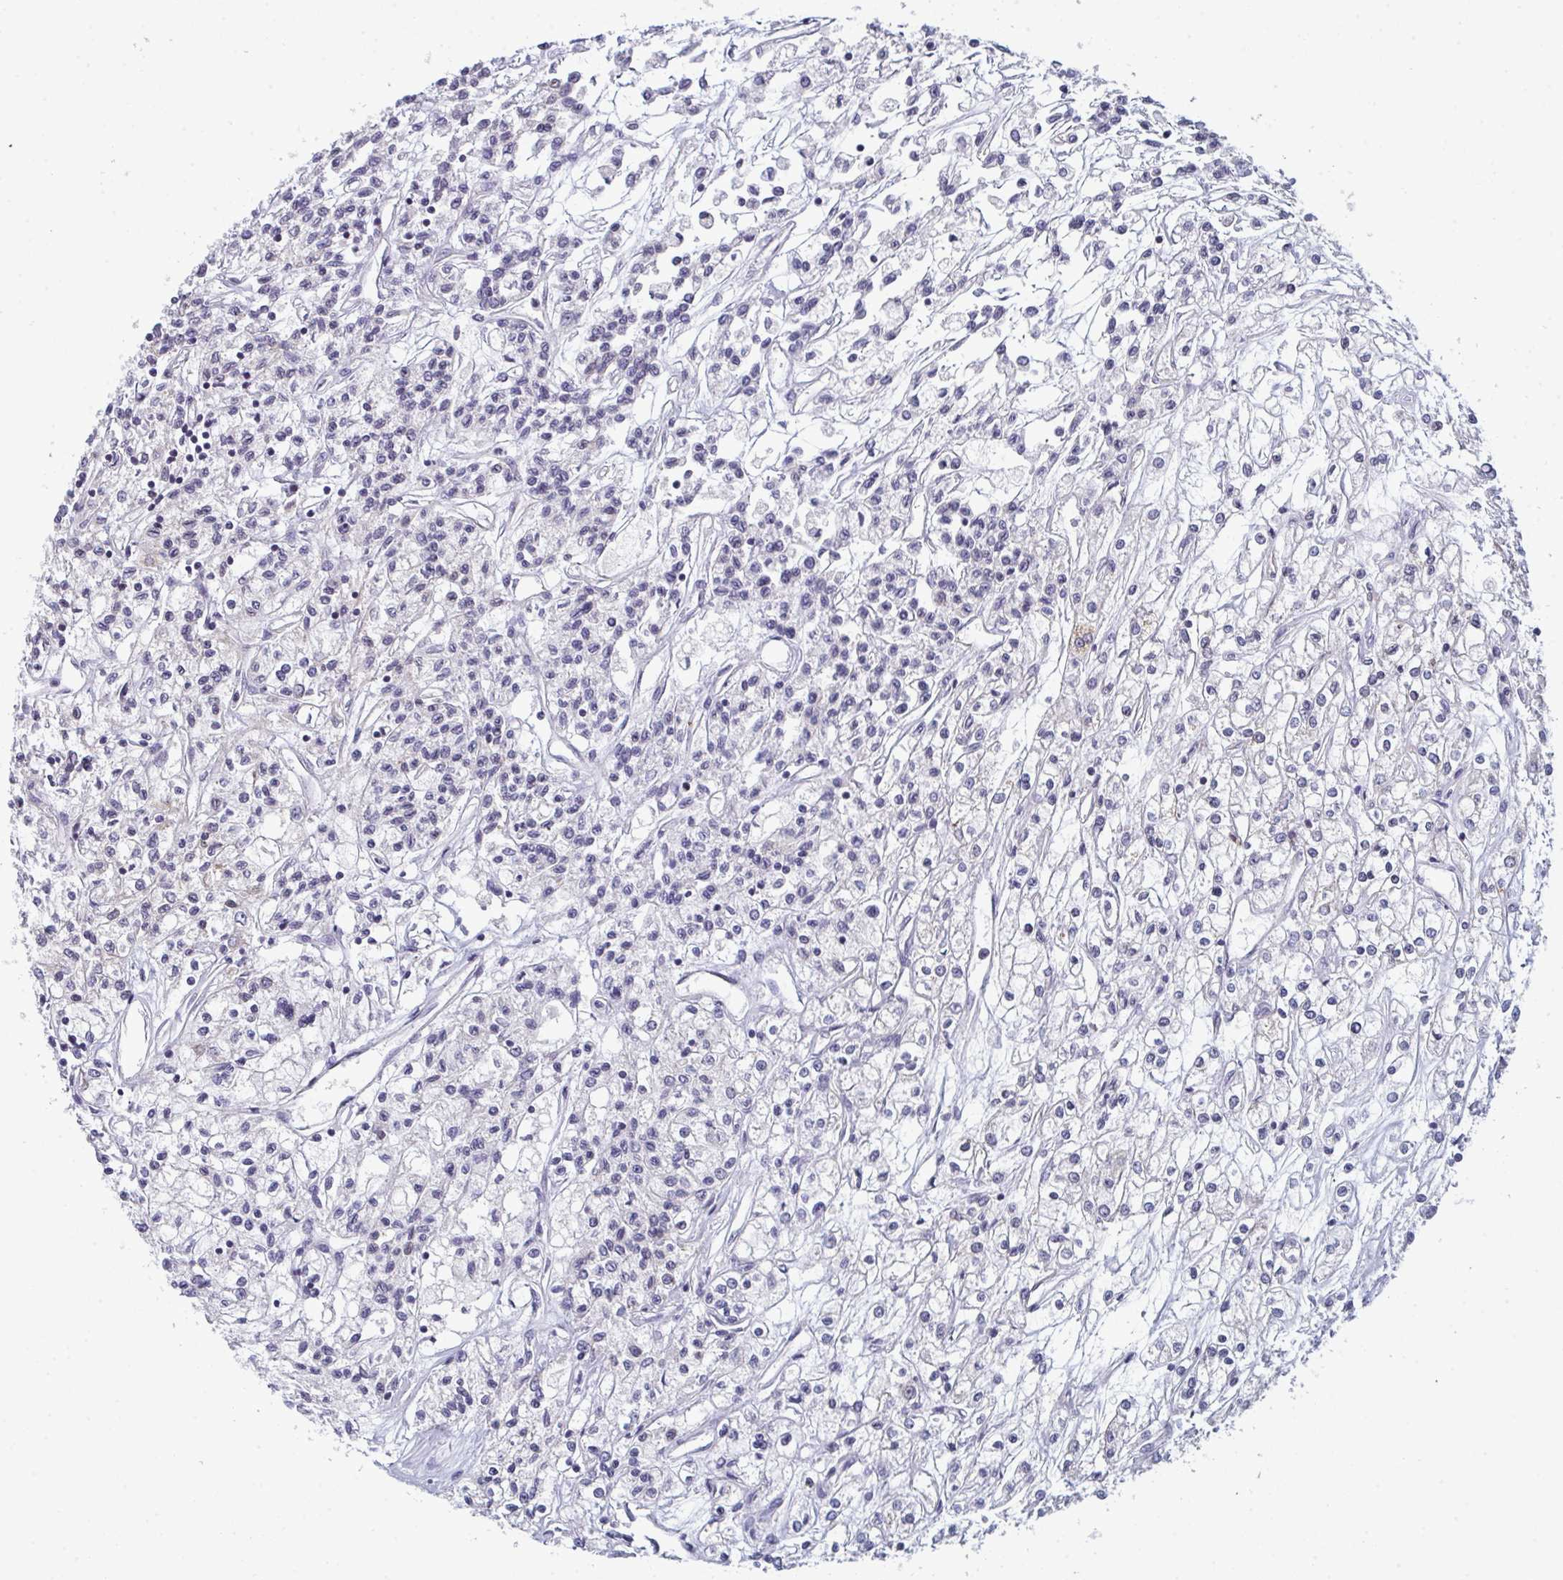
{"staining": {"intensity": "negative", "quantity": "none", "location": "none"}, "tissue": "renal cancer", "cell_type": "Tumor cells", "image_type": "cancer", "snomed": [{"axis": "morphology", "description": "Adenocarcinoma, NOS"}, {"axis": "topography", "description": "Kidney"}], "caption": "Renal cancer (adenocarcinoma) was stained to show a protein in brown. There is no significant staining in tumor cells.", "gene": "LYSMD4", "patient": {"sex": "female", "age": 59}}